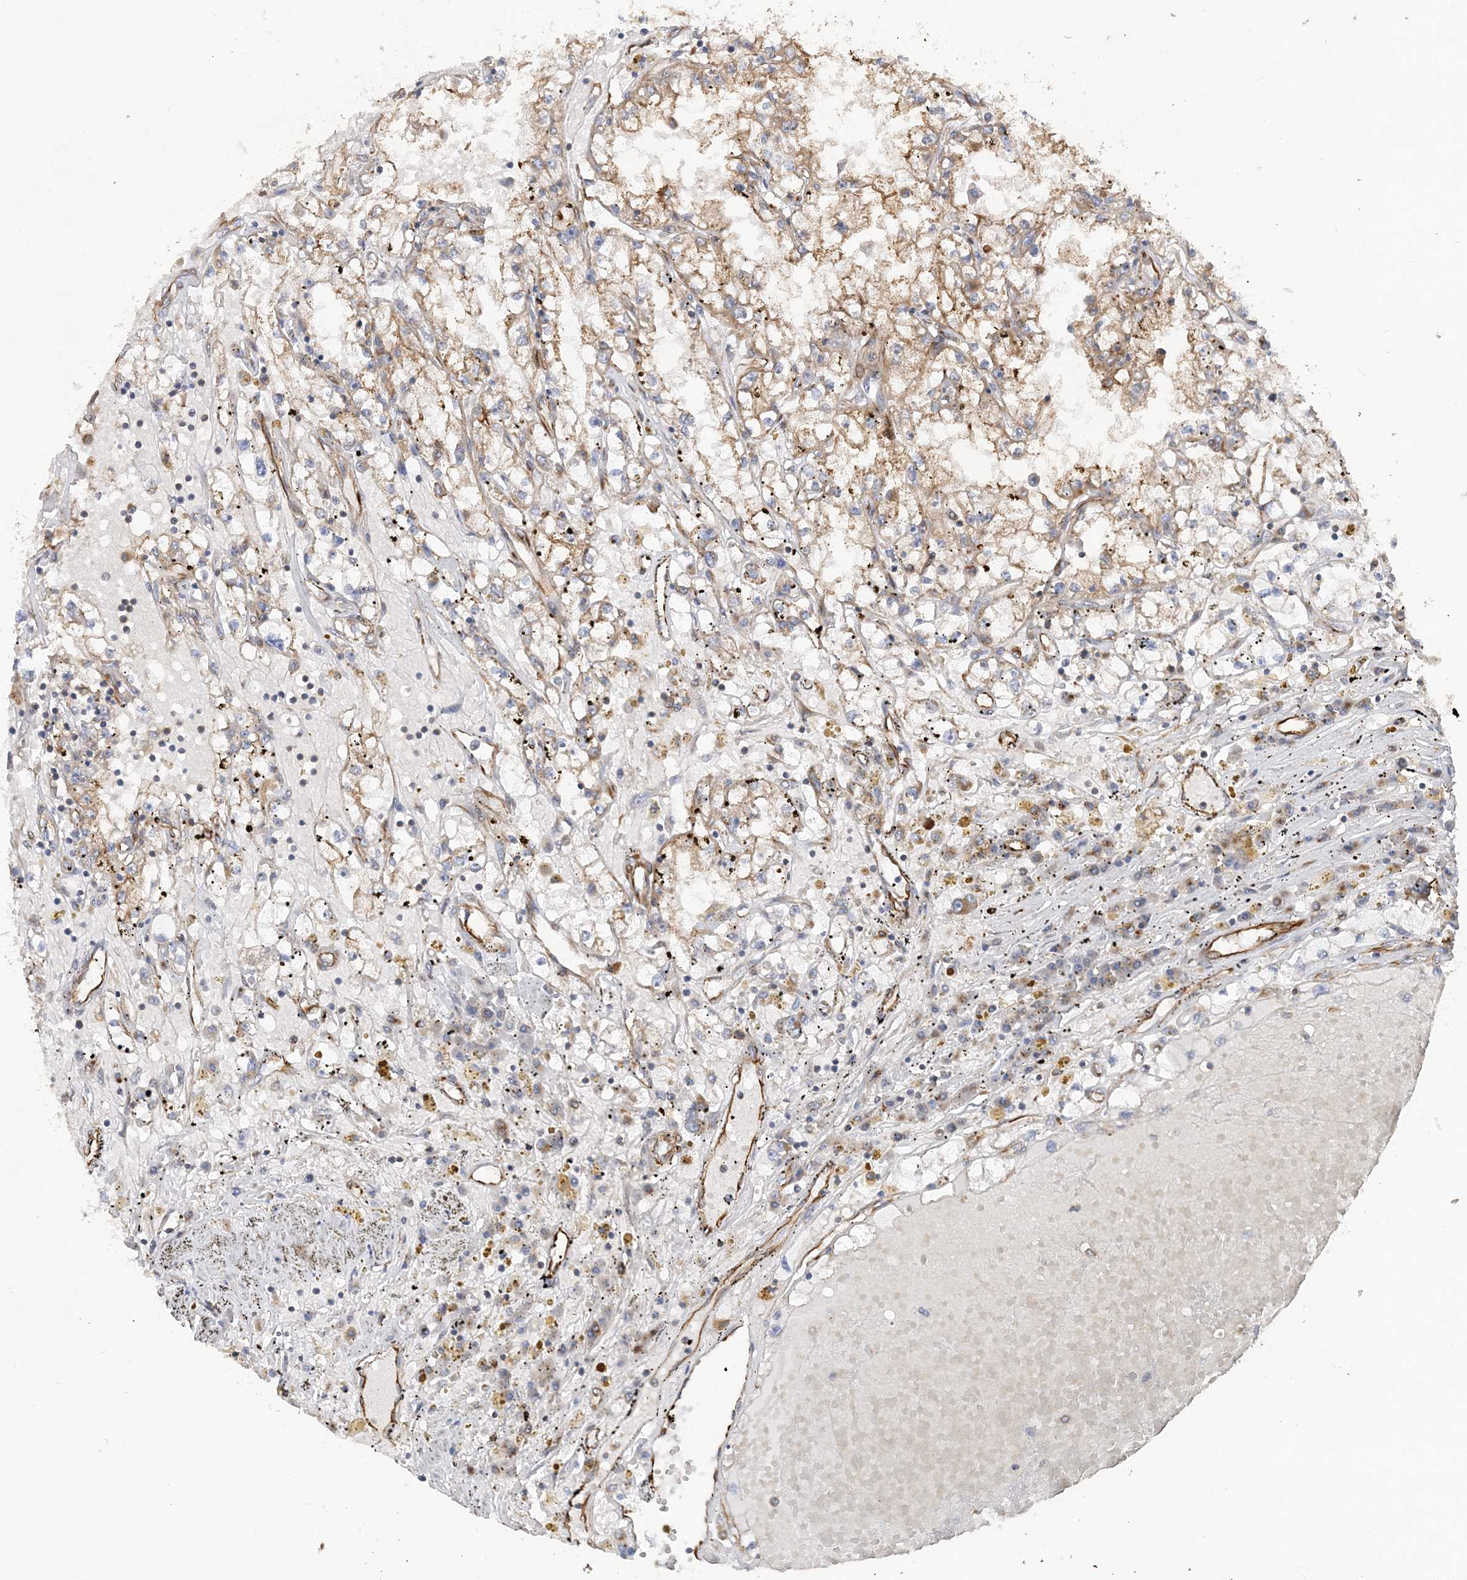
{"staining": {"intensity": "moderate", "quantity": "25%-75%", "location": "cytoplasmic/membranous"}, "tissue": "renal cancer", "cell_type": "Tumor cells", "image_type": "cancer", "snomed": [{"axis": "morphology", "description": "Adenocarcinoma, NOS"}, {"axis": "topography", "description": "Kidney"}], "caption": "Renal cancer was stained to show a protein in brown. There is medium levels of moderate cytoplasmic/membranous staining in about 25%-75% of tumor cells. The staining was performed using DAB to visualize the protein expression in brown, while the nuclei were stained in blue with hematoxylin (Magnification: 20x).", "gene": "FAM114A2", "patient": {"sex": "male", "age": 56}}